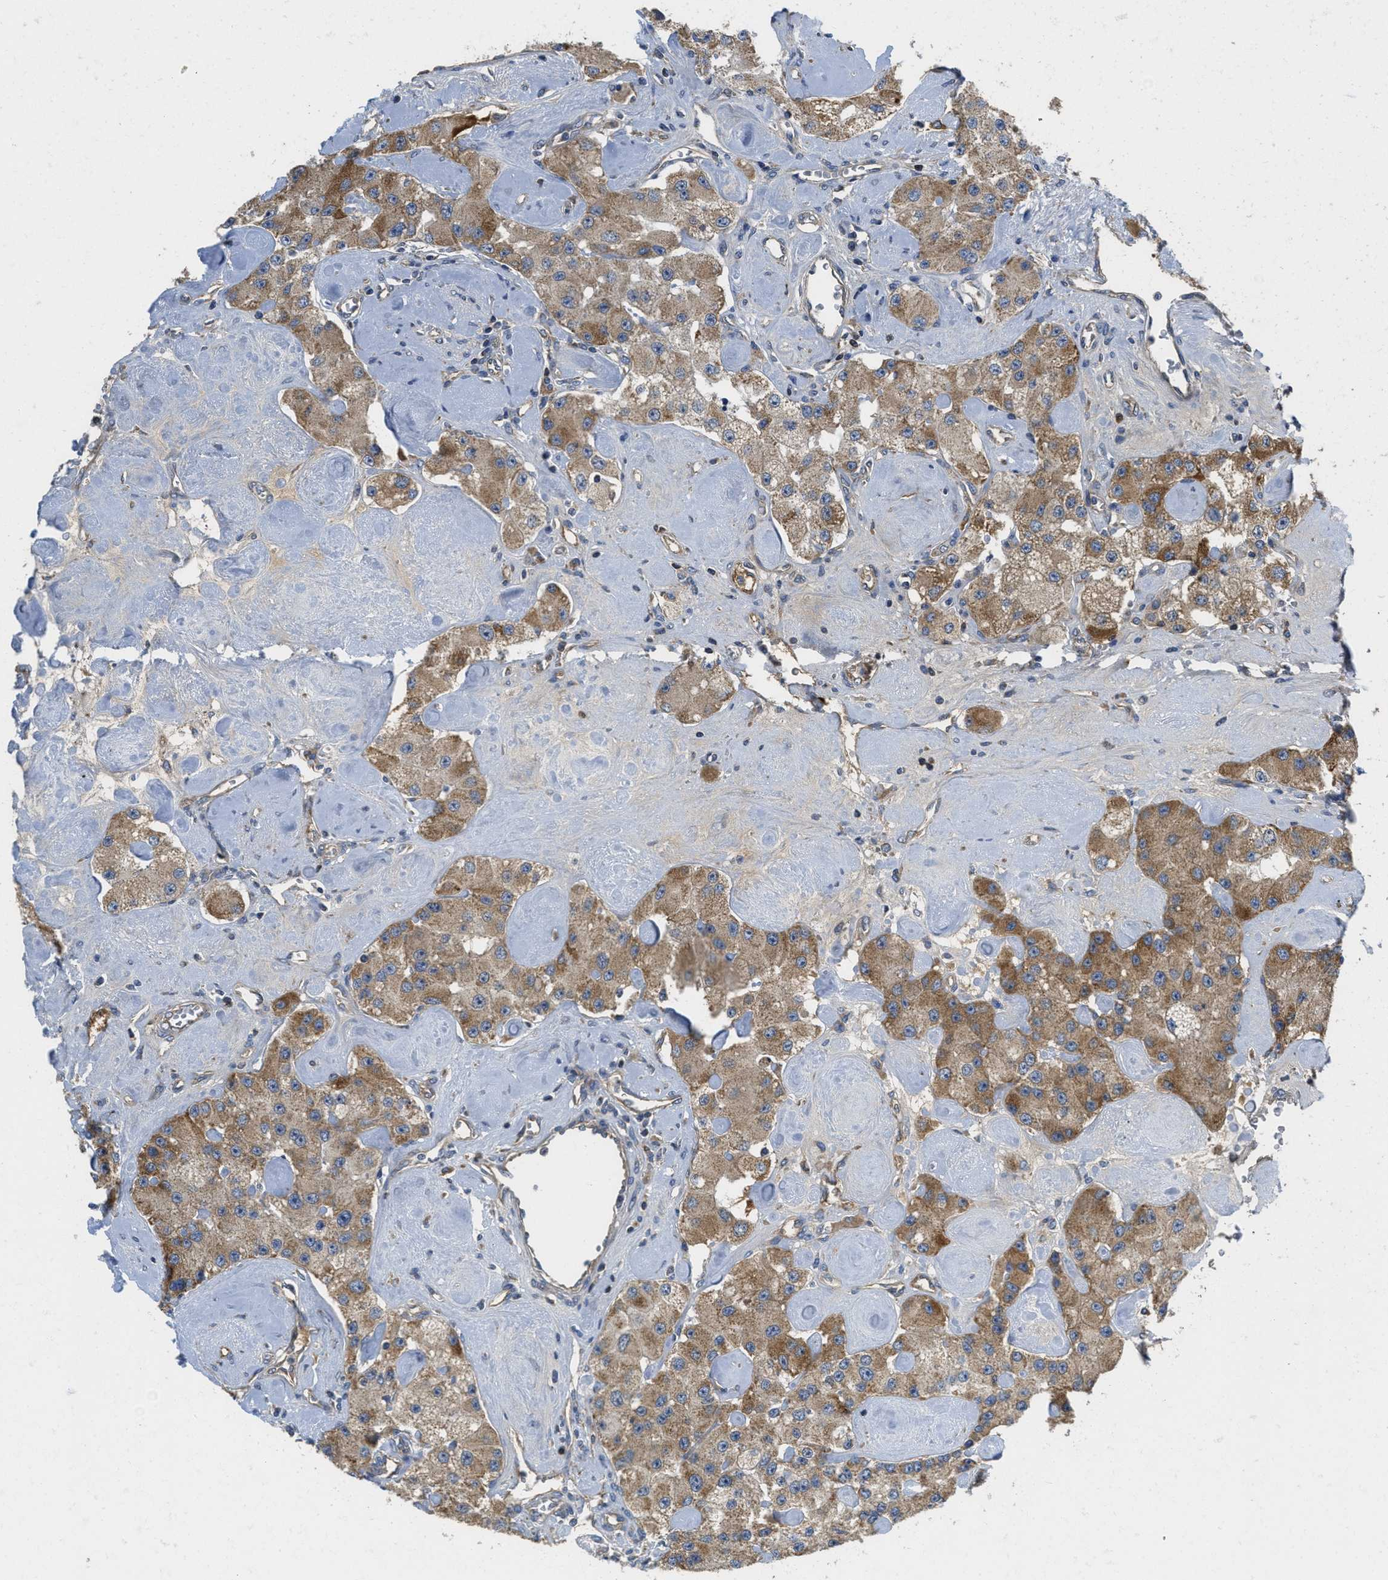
{"staining": {"intensity": "moderate", "quantity": ">75%", "location": "cytoplasmic/membranous"}, "tissue": "carcinoid", "cell_type": "Tumor cells", "image_type": "cancer", "snomed": [{"axis": "morphology", "description": "Carcinoid, malignant, NOS"}, {"axis": "topography", "description": "Pancreas"}], "caption": "Carcinoid was stained to show a protein in brown. There is medium levels of moderate cytoplasmic/membranous positivity in approximately >75% of tumor cells.", "gene": "GALK1", "patient": {"sex": "male", "age": 41}}